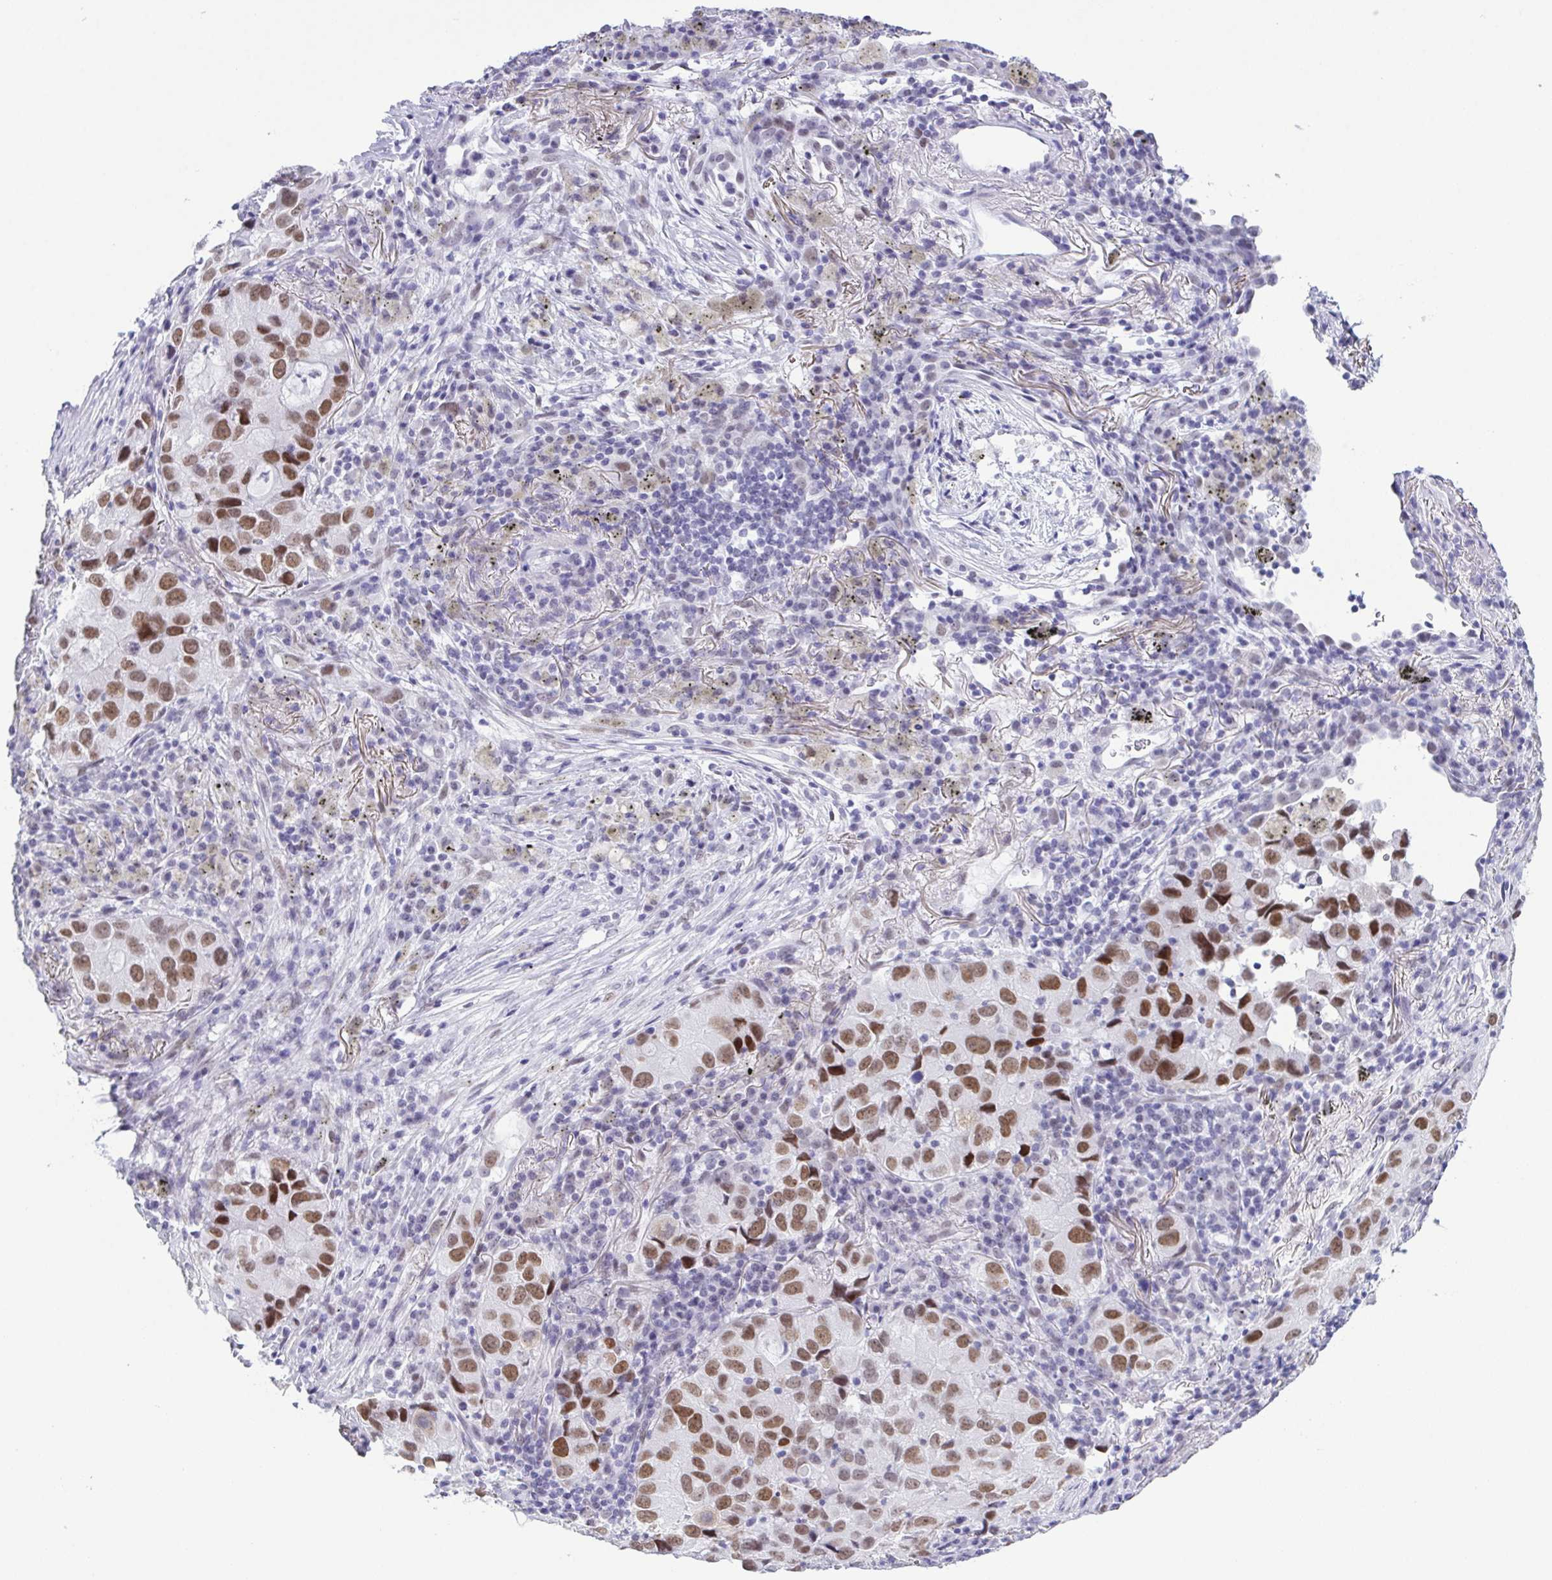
{"staining": {"intensity": "moderate", "quantity": ">75%", "location": "nuclear"}, "tissue": "lung cancer", "cell_type": "Tumor cells", "image_type": "cancer", "snomed": [{"axis": "morphology", "description": "Normal morphology"}, {"axis": "morphology", "description": "Adenocarcinoma, NOS"}, {"axis": "topography", "description": "Lymph node"}, {"axis": "topography", "description": "Lung"}], "caption": "High-magnification brightfield microscopy of lung cancer stained with DAB (brown) and counterstained with hematoxylin (blue). tumor cells exhibit moderate nuclear expression is identified in about>75% of cells.", "gene": "SUGP2", "patient": {"sex": "female", "age": 51}}